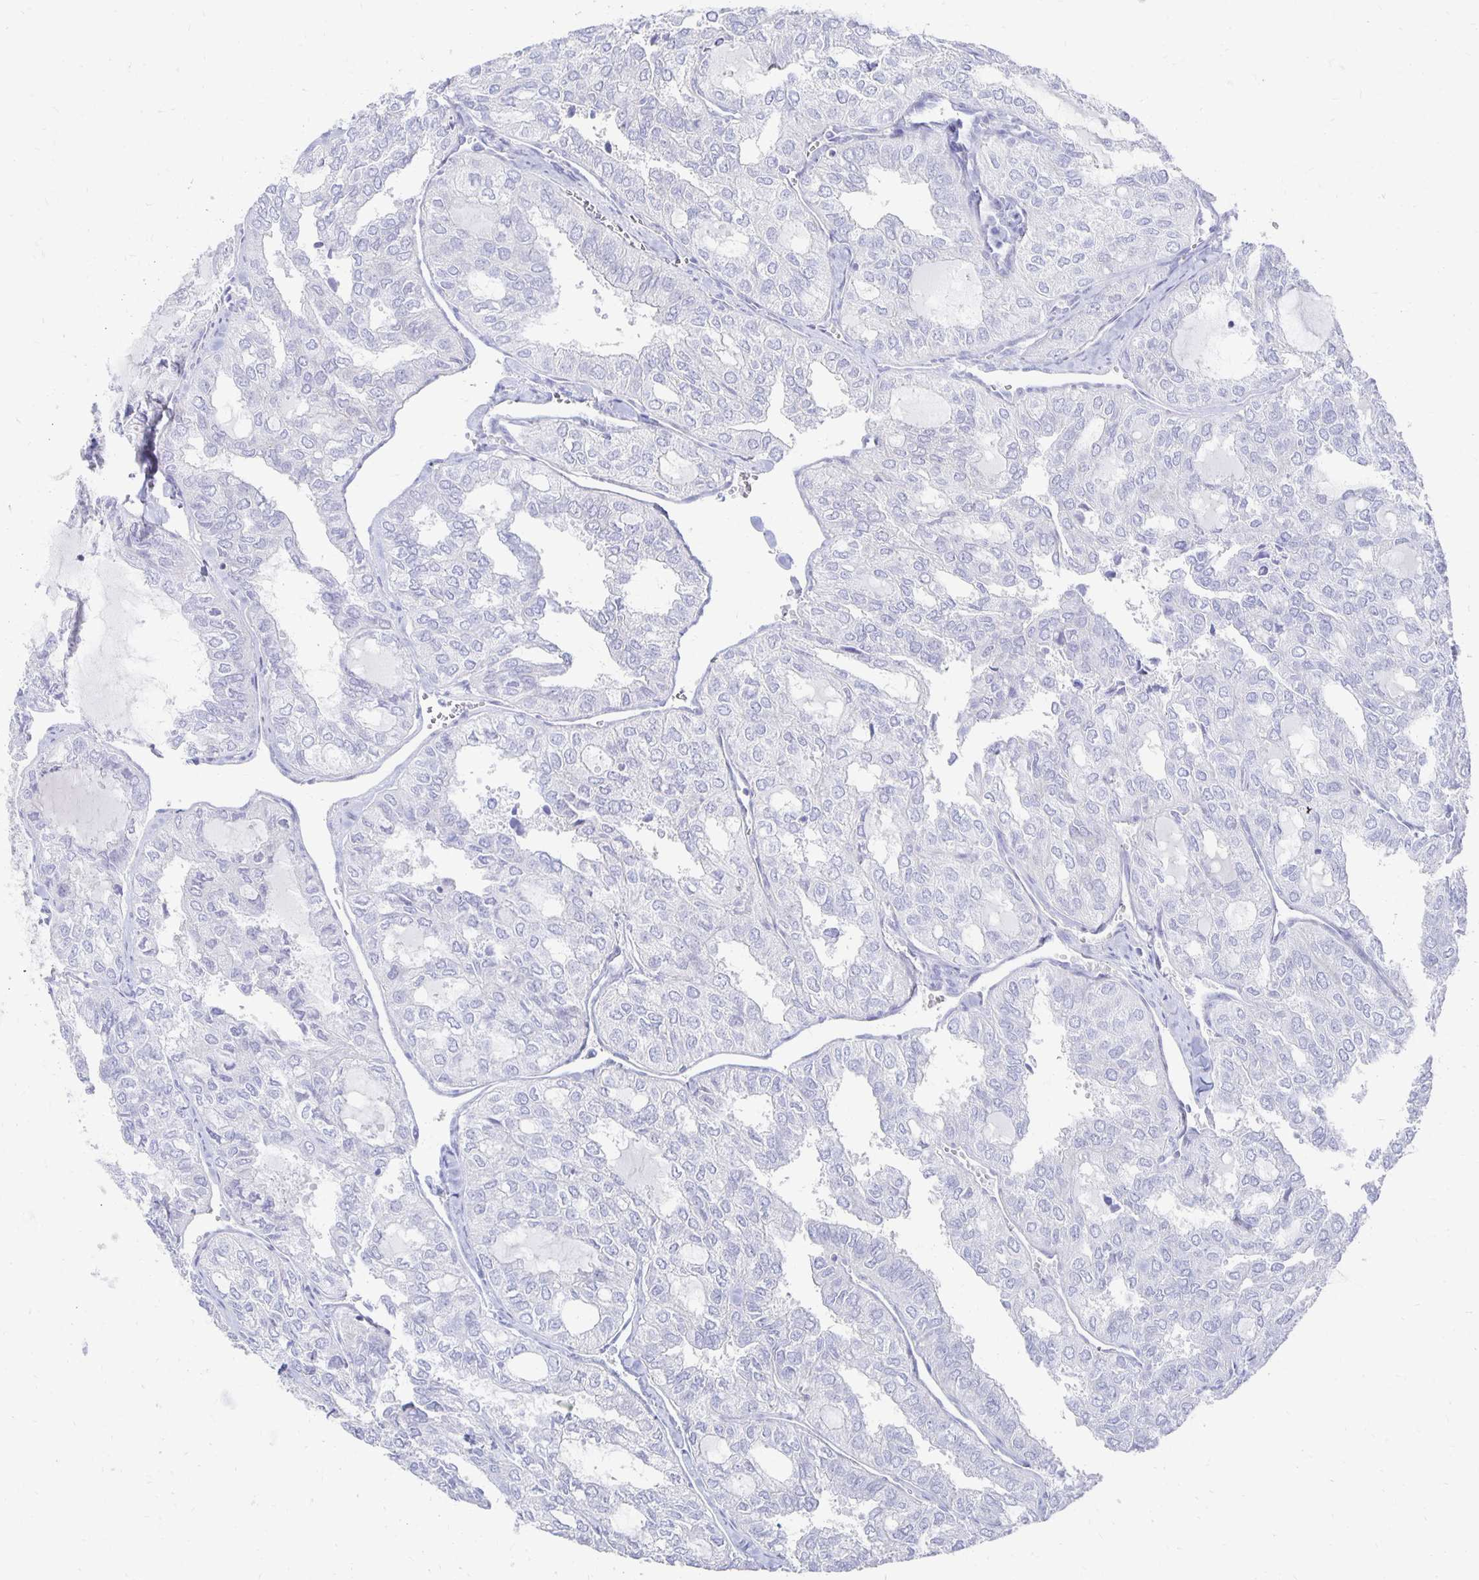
{"staining": {"intensity": "negative", "quantity": "none", "location": "none"}, "tissue": "thyroid cancer", "cell_type": "Tumor cells", "image_type": "cancer", "snomed": [{"axis": "morphology", "description": "Follicular adenoma carcinoma, NOS"}, {"axis": "topography", "description": "Thyroid gland"}], "caption": "DAB immunohistochemical staining of thyroid cancer (follicular adenoma carcinoma) shows no significant staining in tumor cells. (DAB (3,3'-diaminobenzidine) immunohistochemistry, high magnification).", "gene": "PRDM7", "patient": {"sex": "male", "age": 75}}